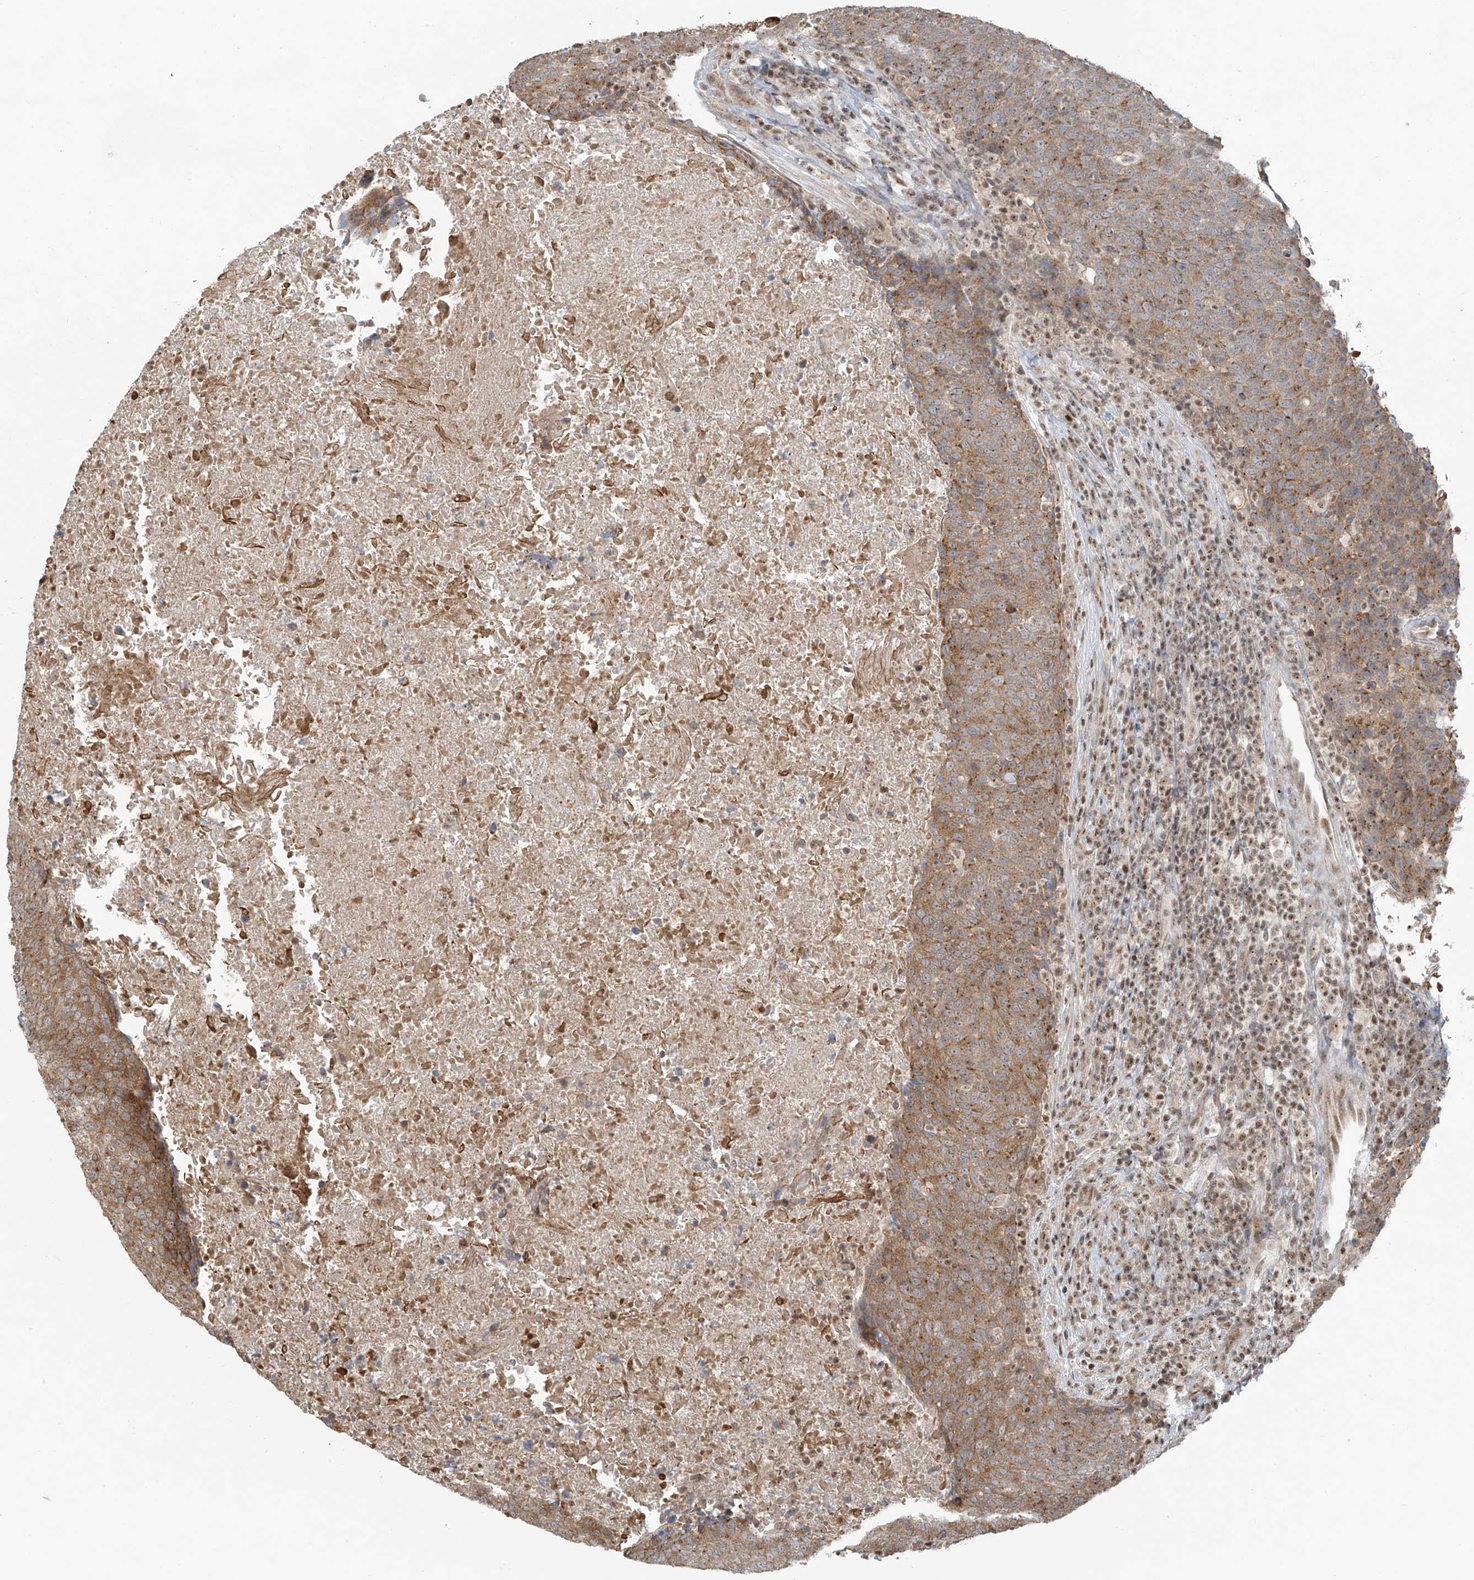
{"staining": {"intensity": "moderate", "quantity": ">75%", "location": "cytoplasmic/membranous"}, "tissue": "head and neck cancer", "cell_type": "Tumor cells", "image_type": "cancer", "snomed": [{"axis": "morphology", "description": "Squamous cell carcinoma, NOS"}, {"axis": "morphology", "description": "Squamous cell carcinoma, metastatic, NOS"}, {"axis": "topography", "description": "Lymph node"}, {"axis": "topography", "description": "Head-Neck"}], "caption": "Protein expression analysis of human metastatic squamous cell carcinoma (head and neck) reveals moderate cytoplasmic/membranous staining in about >75% of tumor cells.", "gene": "VMP1", "patient": {"sex": "male", "age": 62}}